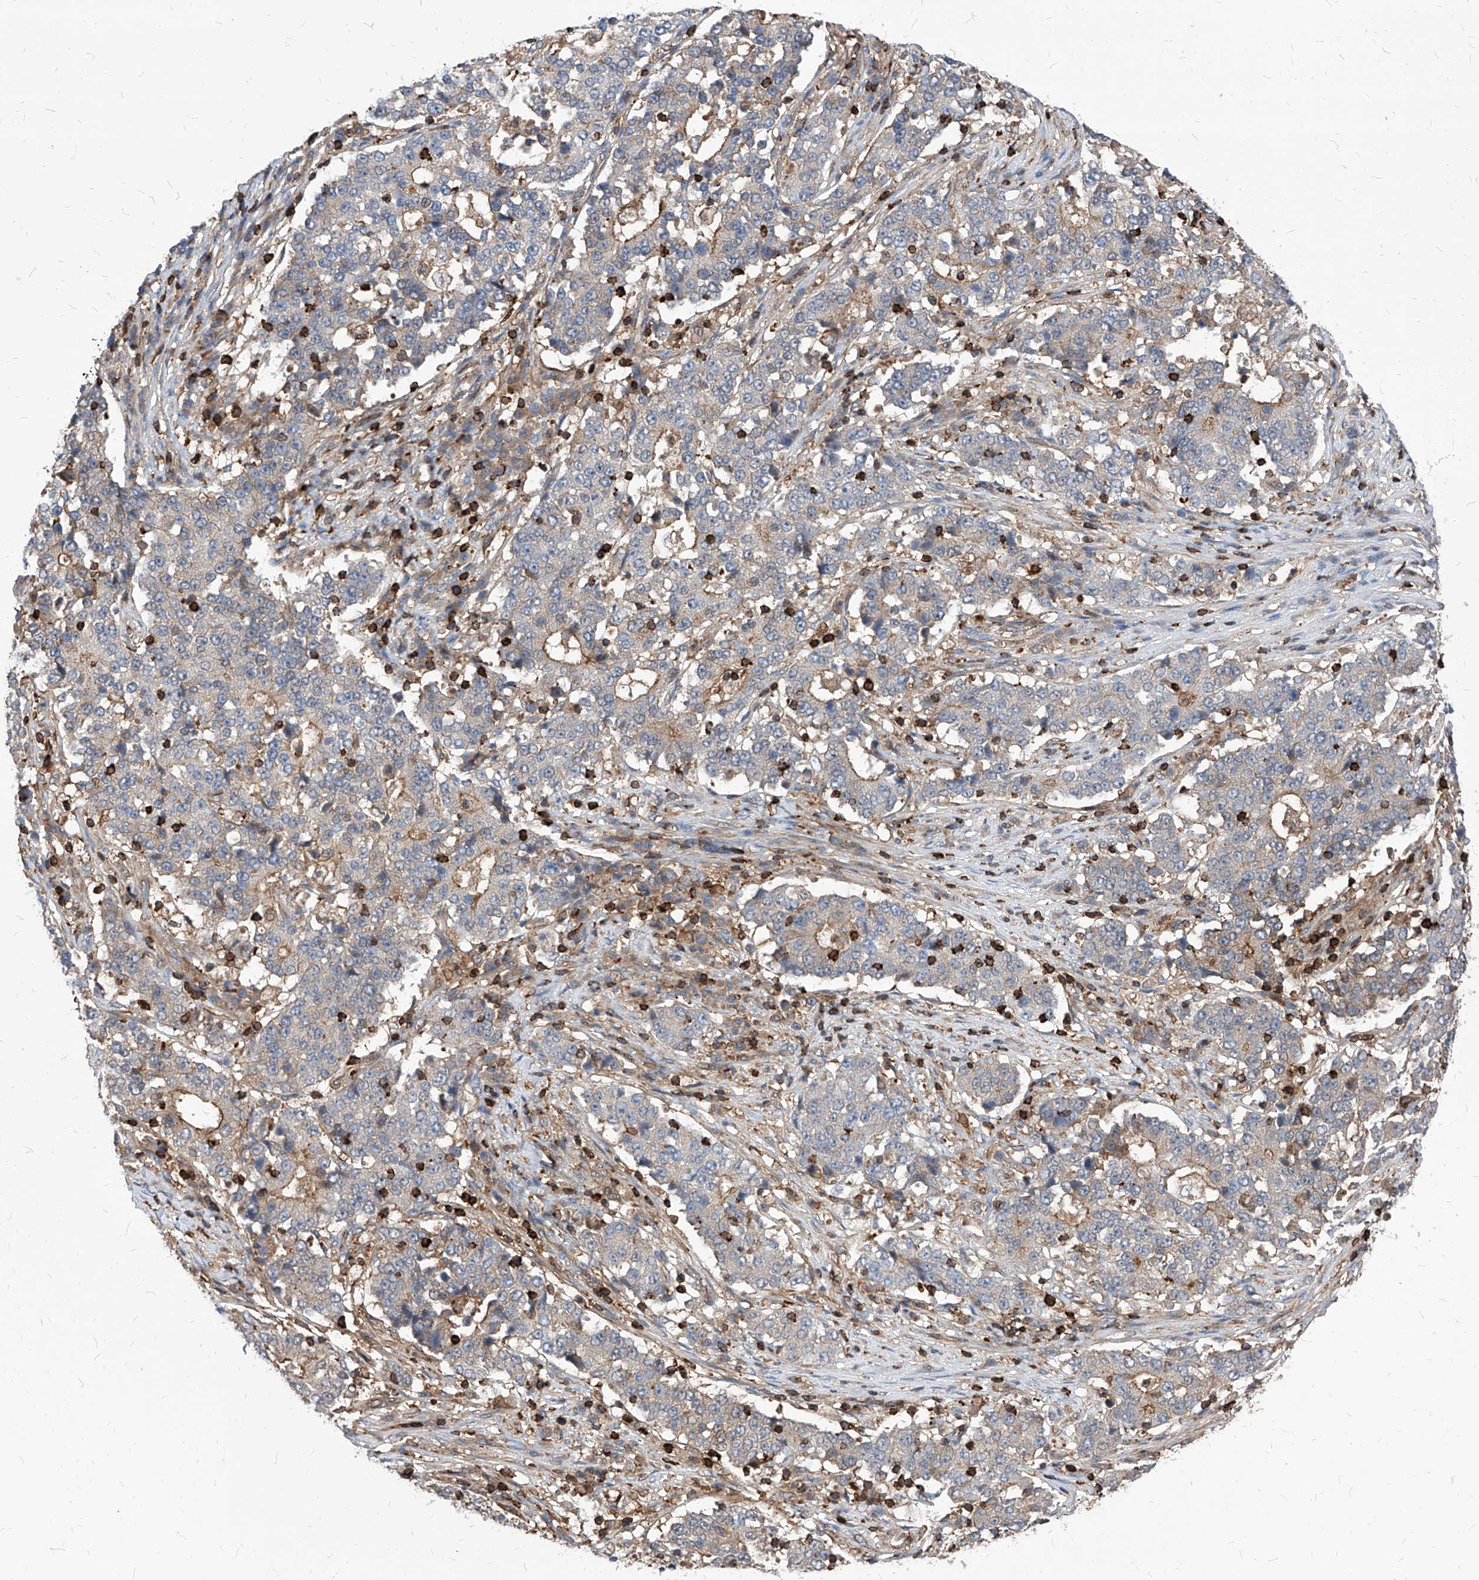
{"staining": {"intensity": "weak", "quantity": "<25%", "location": "cytoplasmic/membranous"}, "tissue": "stomach cancer", "cell_type": "Tumor cells", "image_type": "cancer", "snomed": [{"axis": "morphology", "description": "Adenocarcinoma, NOS"}, {"axis": "topography", "description": "Stomach"}], "caption": "The histopathology image reveals no staining of tumor cells in stomach adenocarcinoma.", "gene": "ABRACL", "patient": {"sex": "male", "age": 59}}